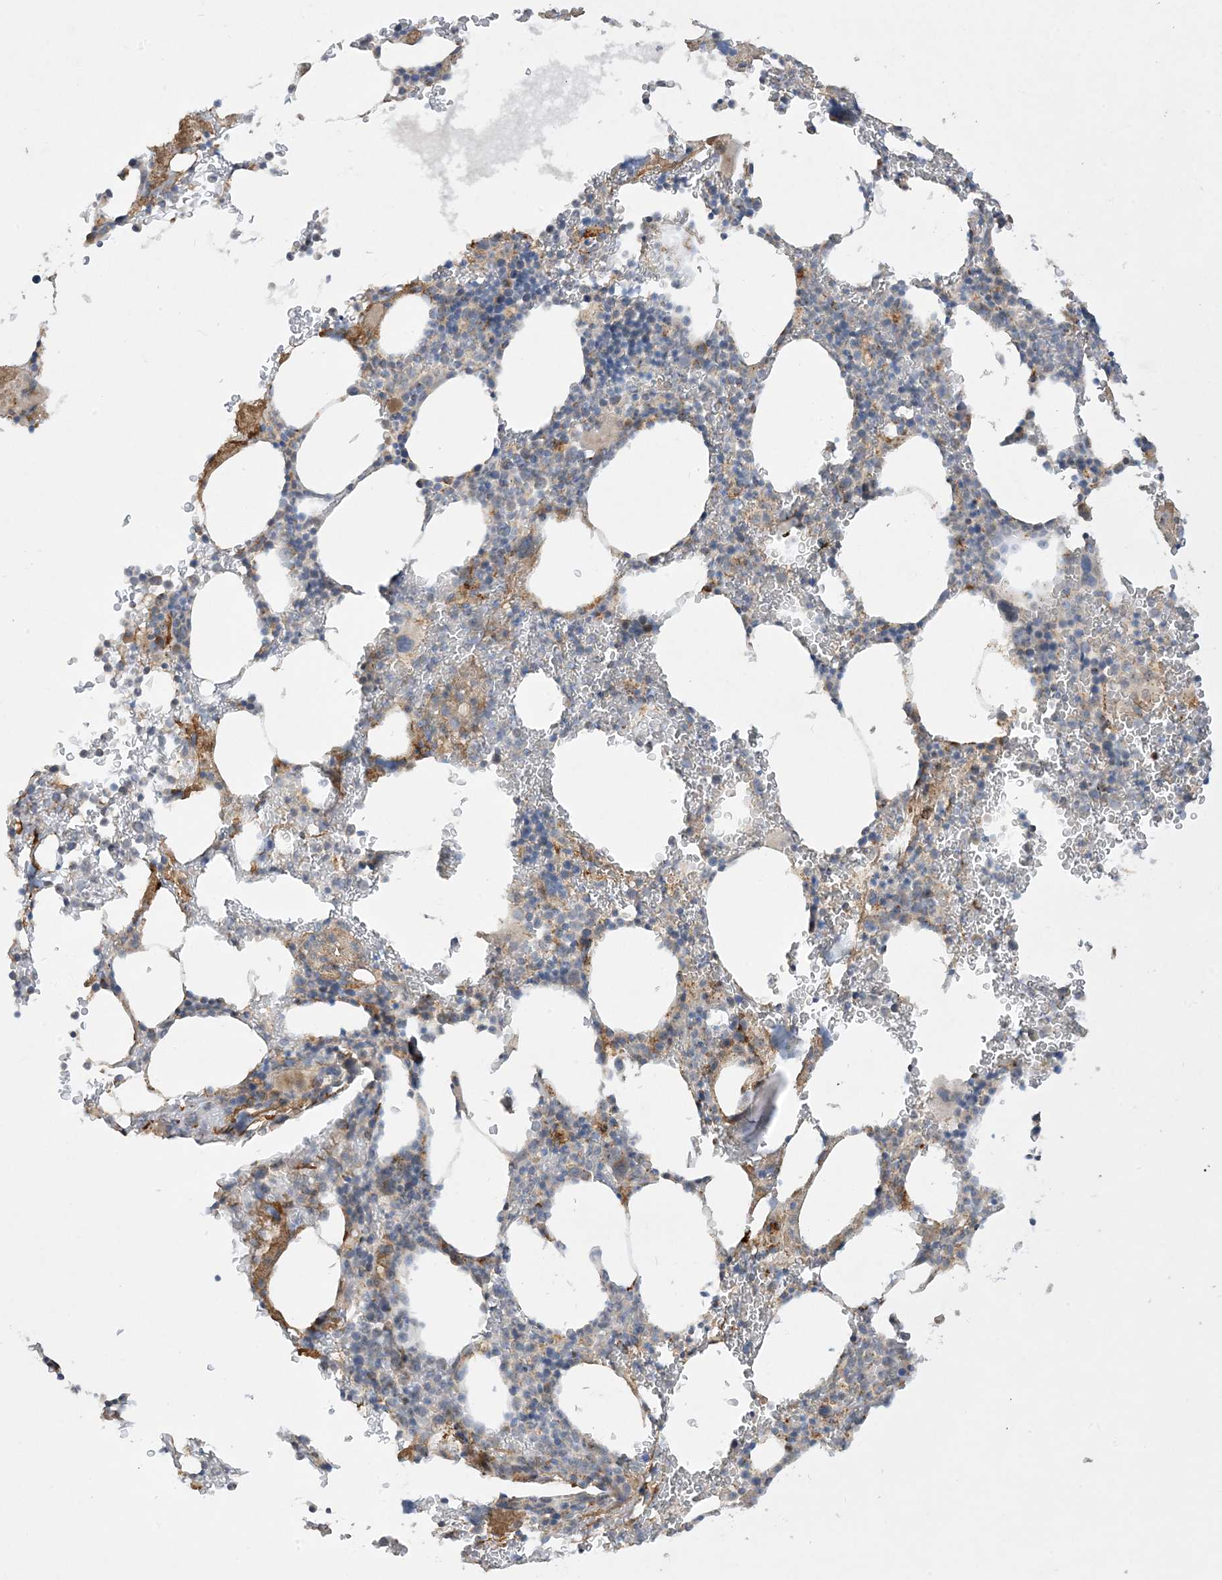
{"staining": {"intensity": "moderate", "quantity": "<25%", "location": "cytoplasmic/membranous"}, "tissue": "bone marrow", "cell_type": "Hematopoietic cells", "image_type": "normal", "snomed": [{"axis": "morphology", "description": "Normal tissue, NOS"}, {"axis": "topography", "description": "Bone marrow"}], "caption": "Immunohistochemistry photomicrograph of unremarkable bone marrow stained for a protein (brown), which exhibits low levels of moderate cytoplasmic/membranous staining in about <25% of hematopoietic cells.", "gene": "NDUFAF3", "patient": {"sex": "male"}}